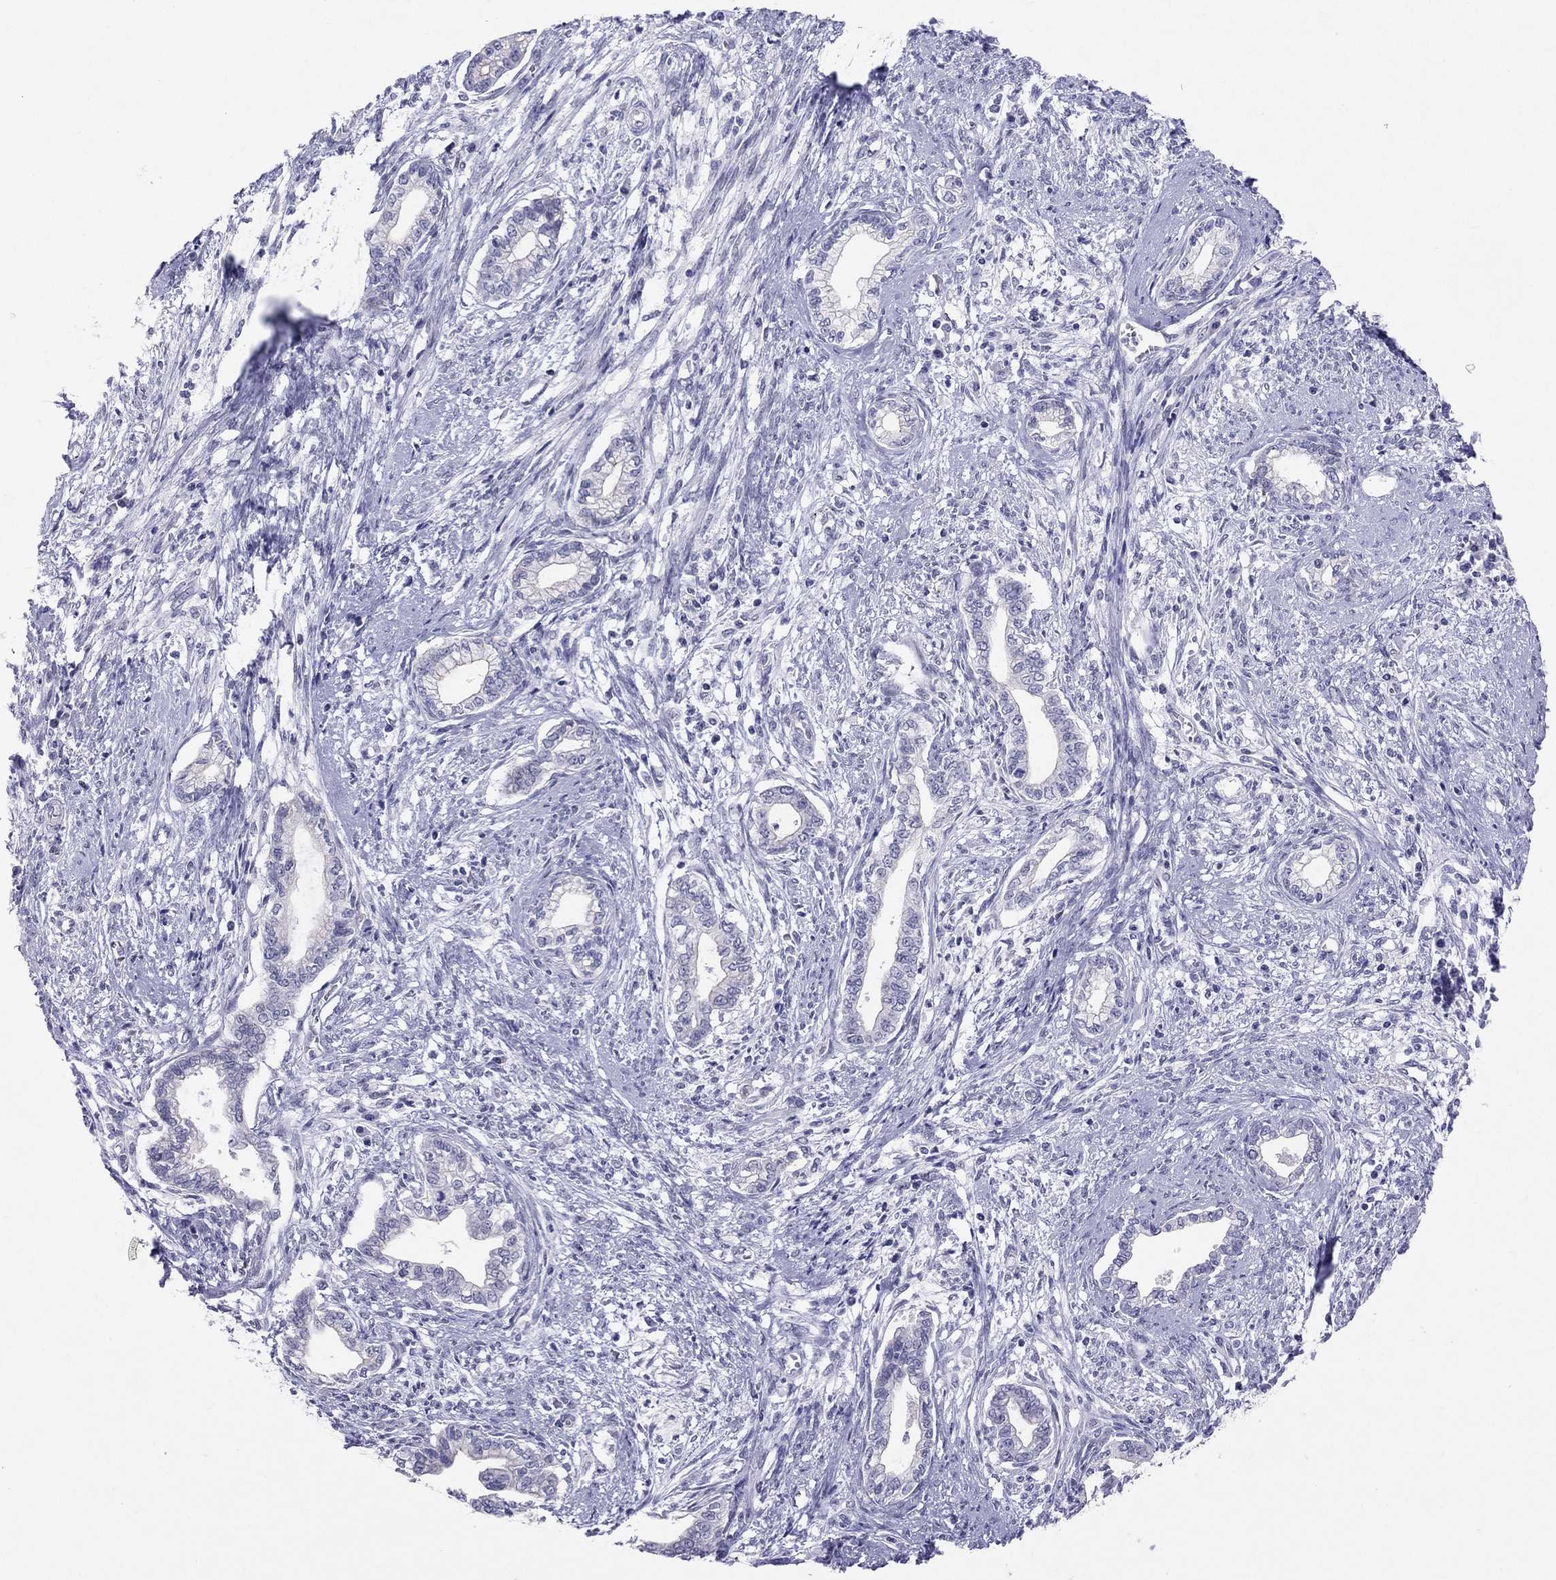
{"staining": {"intensity": "negative", "quantity": "none", "location": "none"}, "tissue": "cervical cancer", "cell_type": "Tumor cells", "image_type": "cancer", "snomed": [{"axis": "morphology", "description": "Adenocarcinoma, NOS"}, {"axis": "topography", "description": "Cervix"}], "caption": "This is an IHC histopathology image of cervical adenocarcinoma. There is no positivity in tumor cells.", "gene": "JHY", "patient": {"sex": "female", "age": 62}}